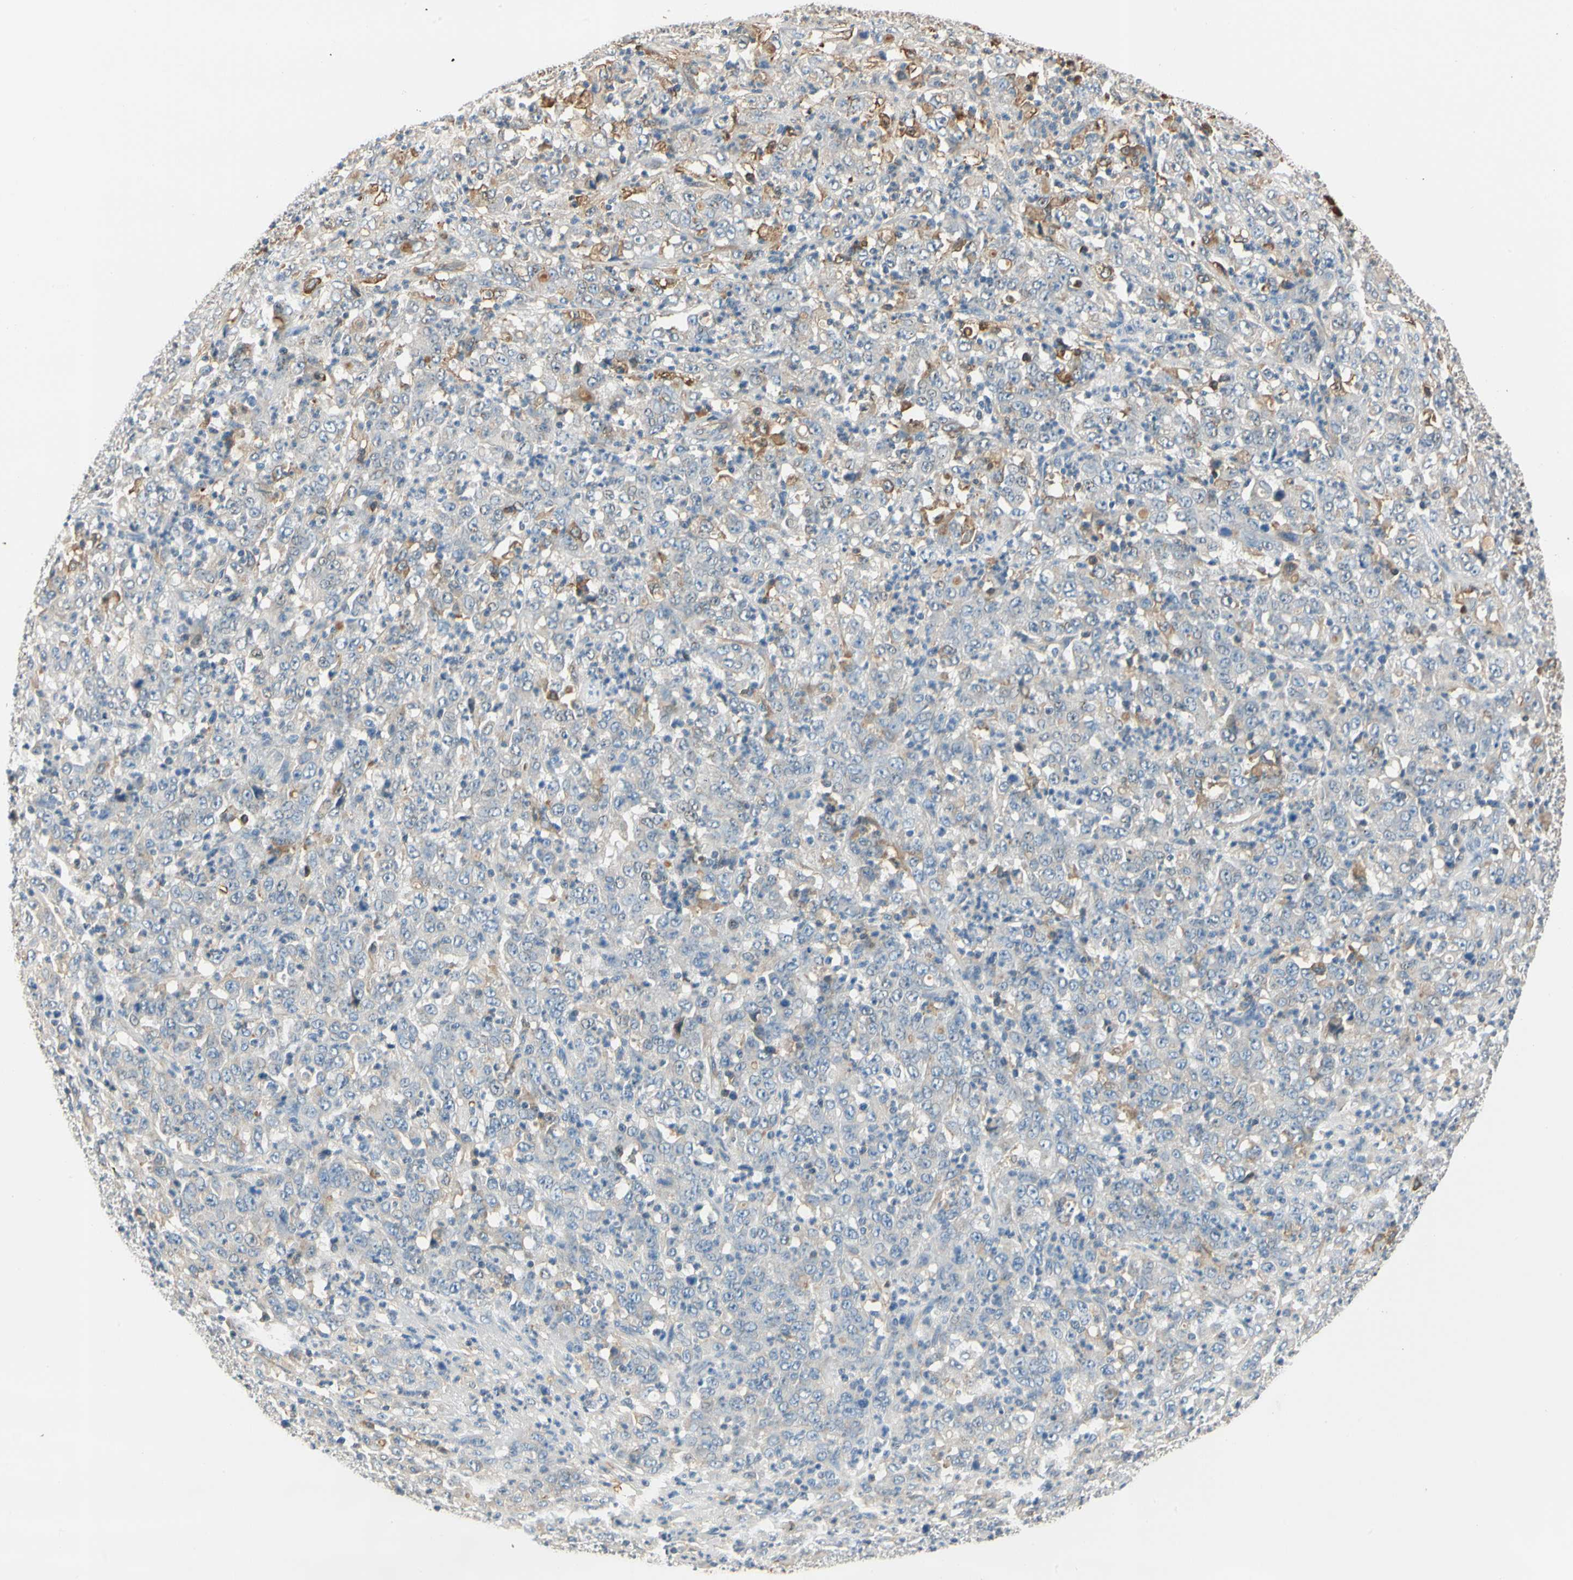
{"staining": {"intensity": "weak", "quantity": ">75%", "location": "cytoplasmic/membranous"}, "tissue": "stomach cancer", "cell_type": "Tumor cells", "image_type": "cancer", "snomed": [{"axis": "morphology", "description": "Adenocarcinoma, NOS"}, {"axis": "topography", "description": "Stomach, lower"}], "caption": "DAB (3,3'-diaminobenzidine) immunohistochemical staining of human stomach cancer displays weak cytoplasmic/membranous protein positivity in about >75% of tumor cells. The staining is performed using DAB brown chromogen to label protein expression. The nuclei are counter-stained blue using hematoxylin.", "gene": "LAMB3", "patient": {"sex": "female", "age": 71}}